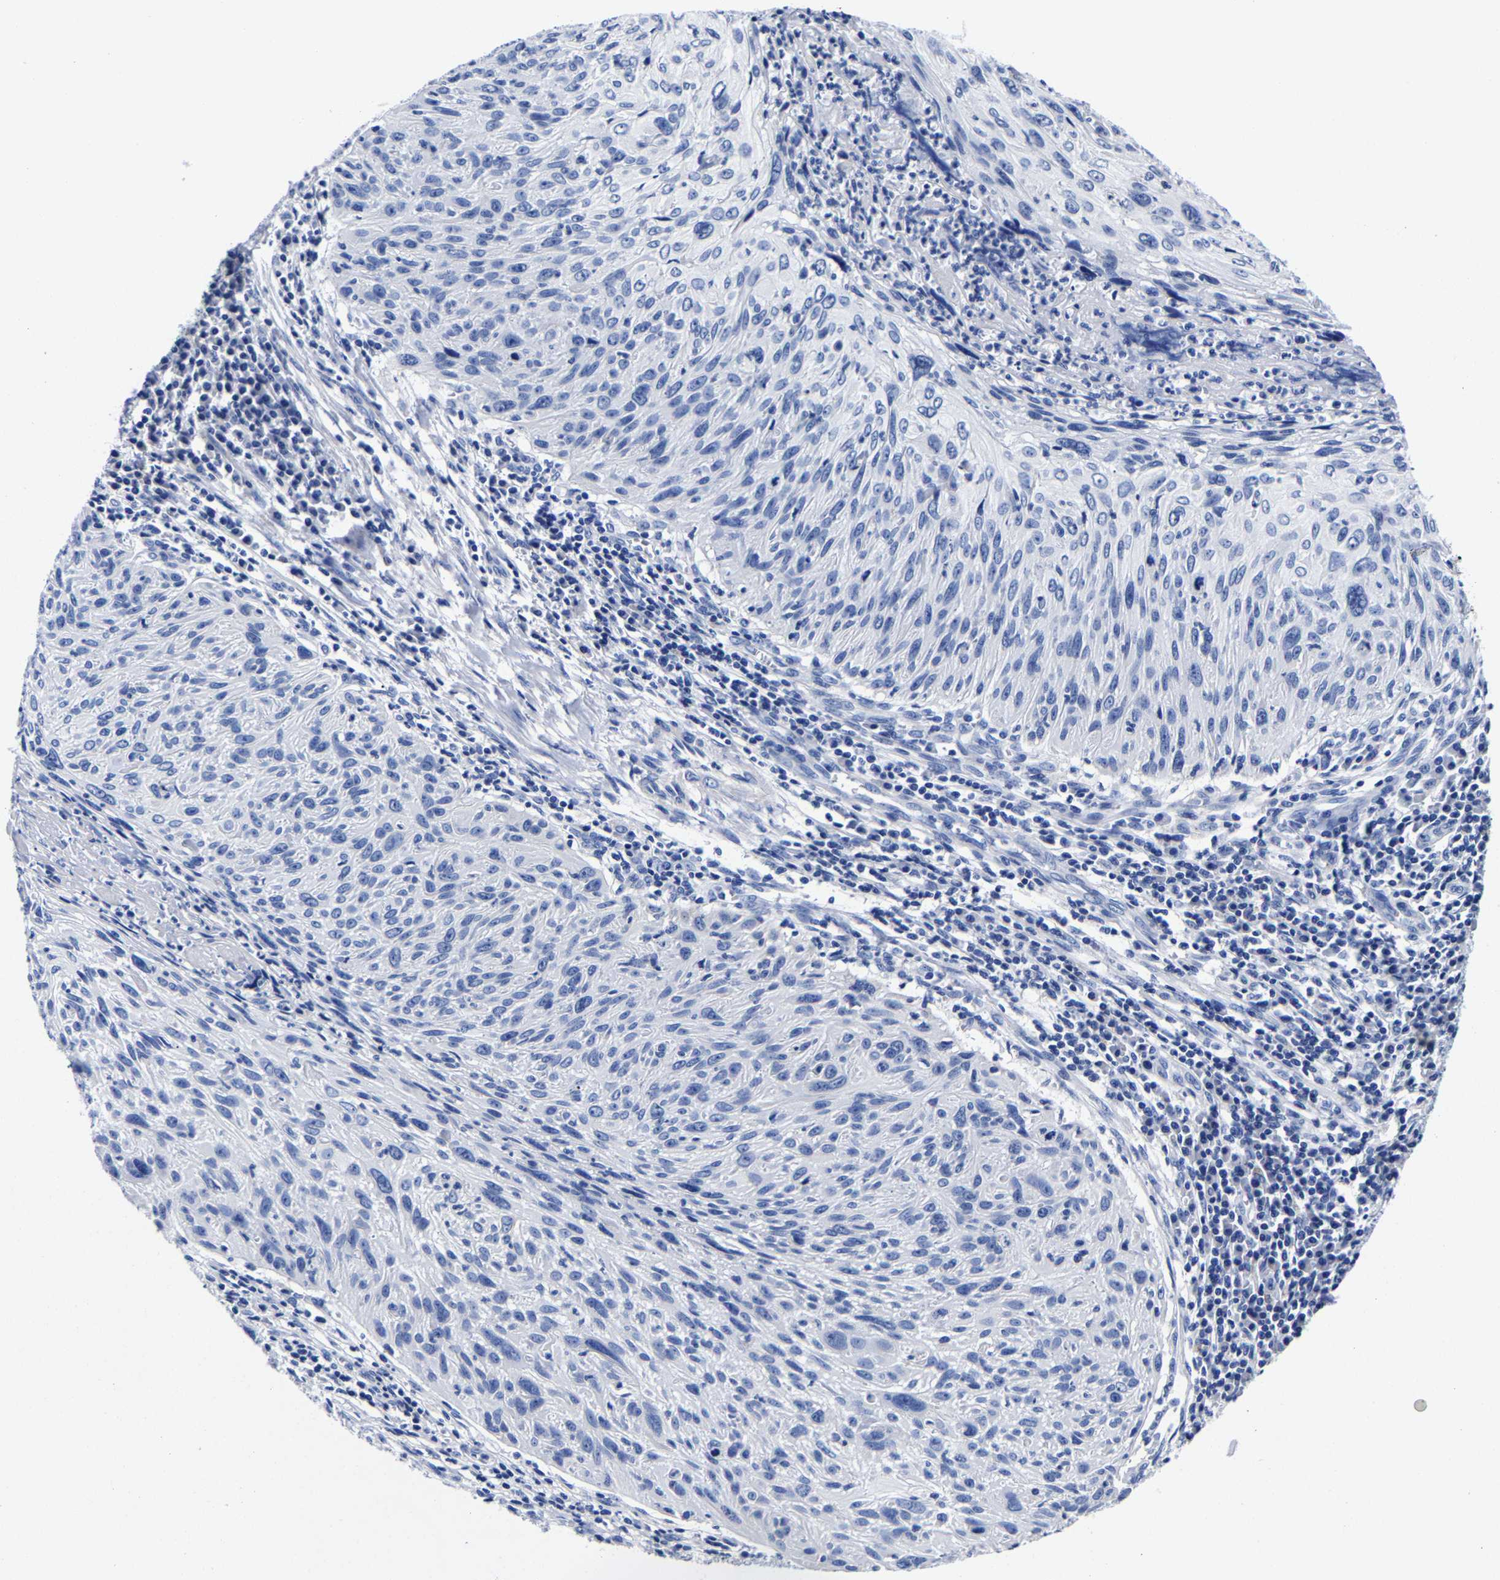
{"staining": {"intensity": "negative", "quantity": "none", "location": "none"}, "tissue": "cervical cancer", "cell_type": "Tumor cells", "image_type": "cancer", "snomed": [{"axis": "morphology", "description": "Squamous cell carcinoma, NOS"}, {"axis": "topography", "description": "Cervix"}], "caption": "Photomicrograph shows no significant protein staining in tumor cells of squamous cell carcinoma (cervical).", "gene": "CPA2", "patient": {"sex": "female", "age": 51}}